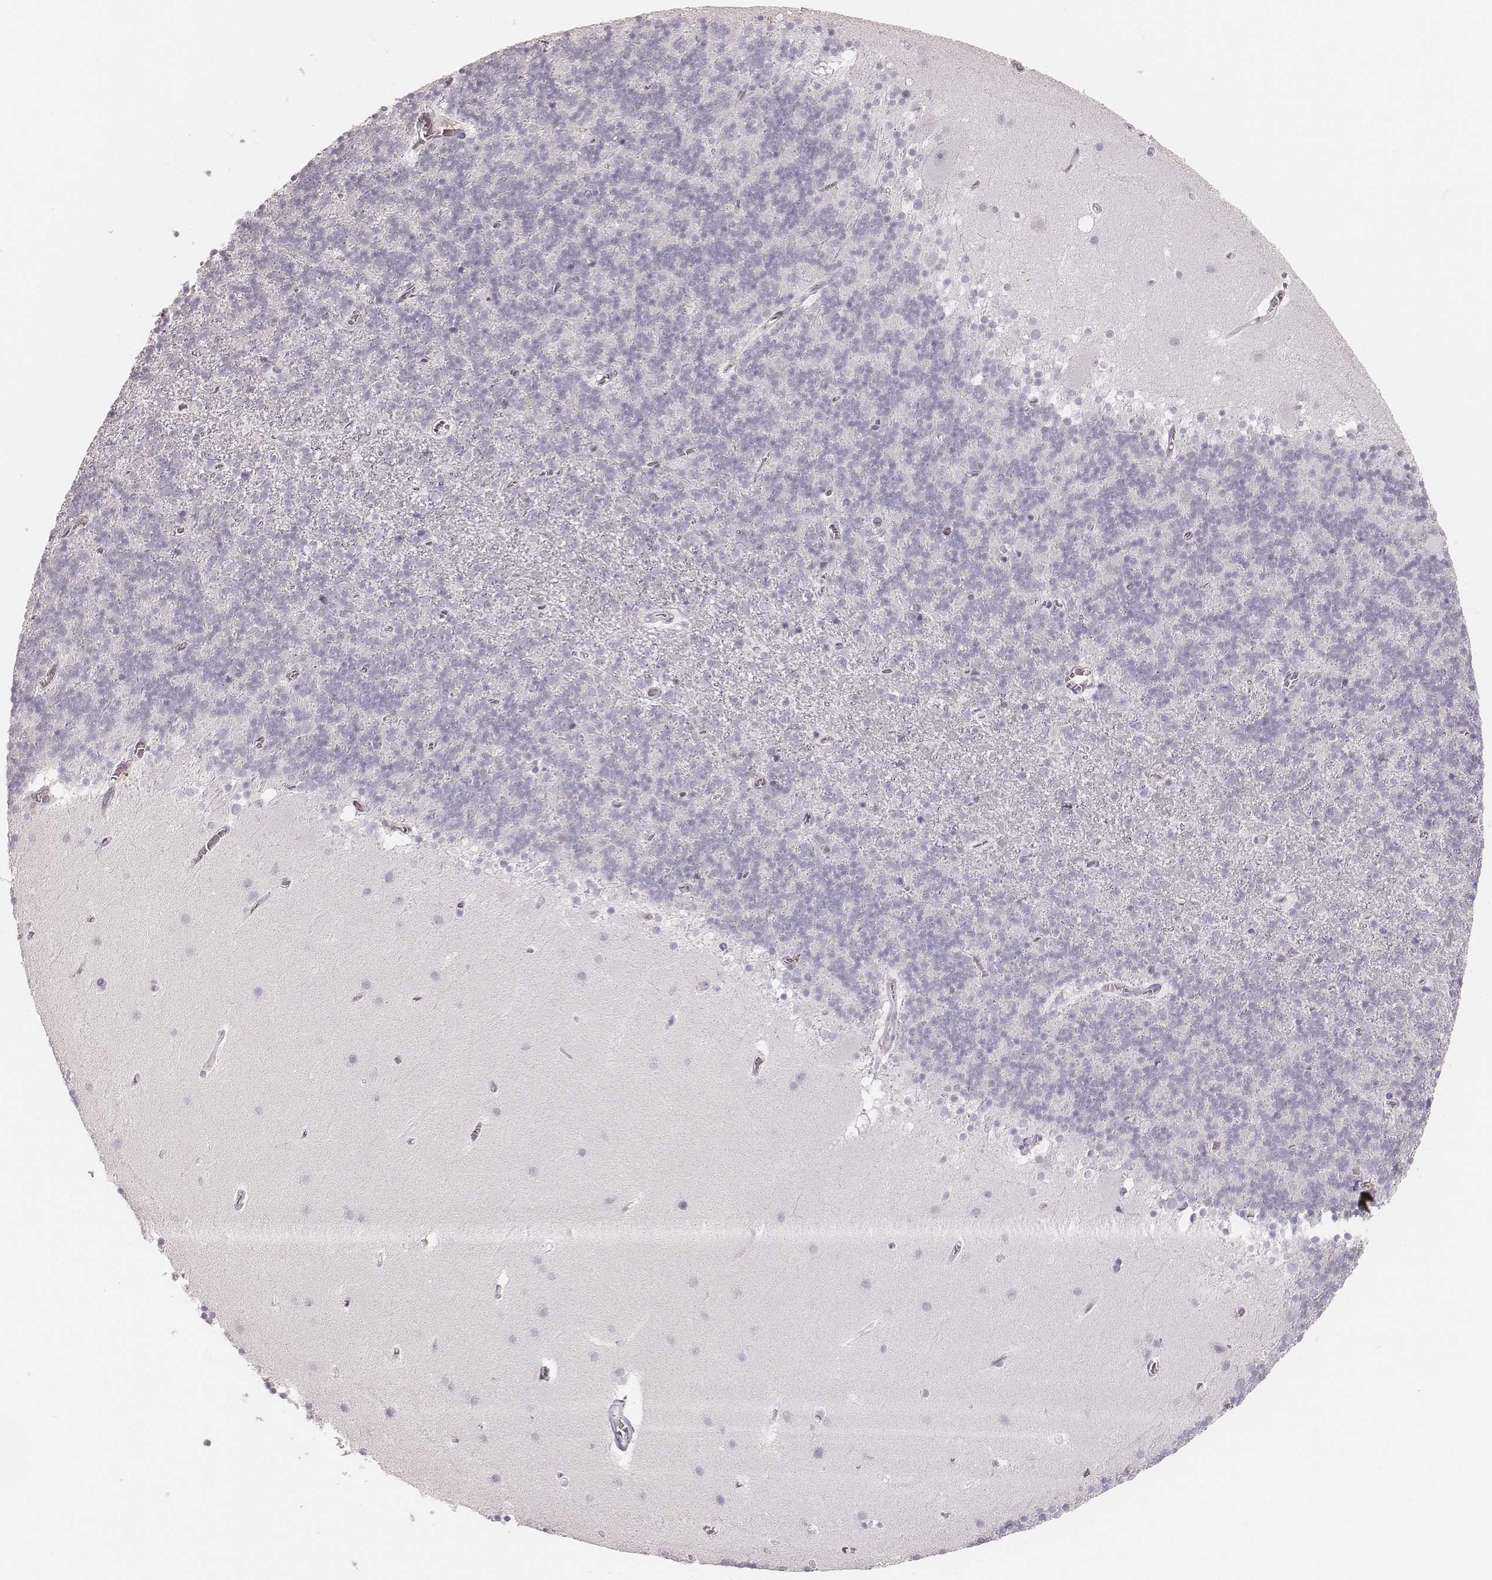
{"staining": {"intensity": "negative", "quantity": "none", "location": "none"}, "tissue": "cerebellum", "cell_type": "Cells in granular layer", "image_type": "normal", "snomed": [{"axis": "morphology", "description": "Normal tissue, NOS"}, {"axis": "topography", "description": "Cerebellum"}], "caption": "Photomicrograph shows no significant protein staining in cells in granular layer of normal cerebellum. The staining is performed using DAB (3,3'-diaminobenzidine) brown chromogen with nuclei counter-stained in using hematoxylin.", "gene": "KRT82", "patient": {"sex": "male", "age": 70}}